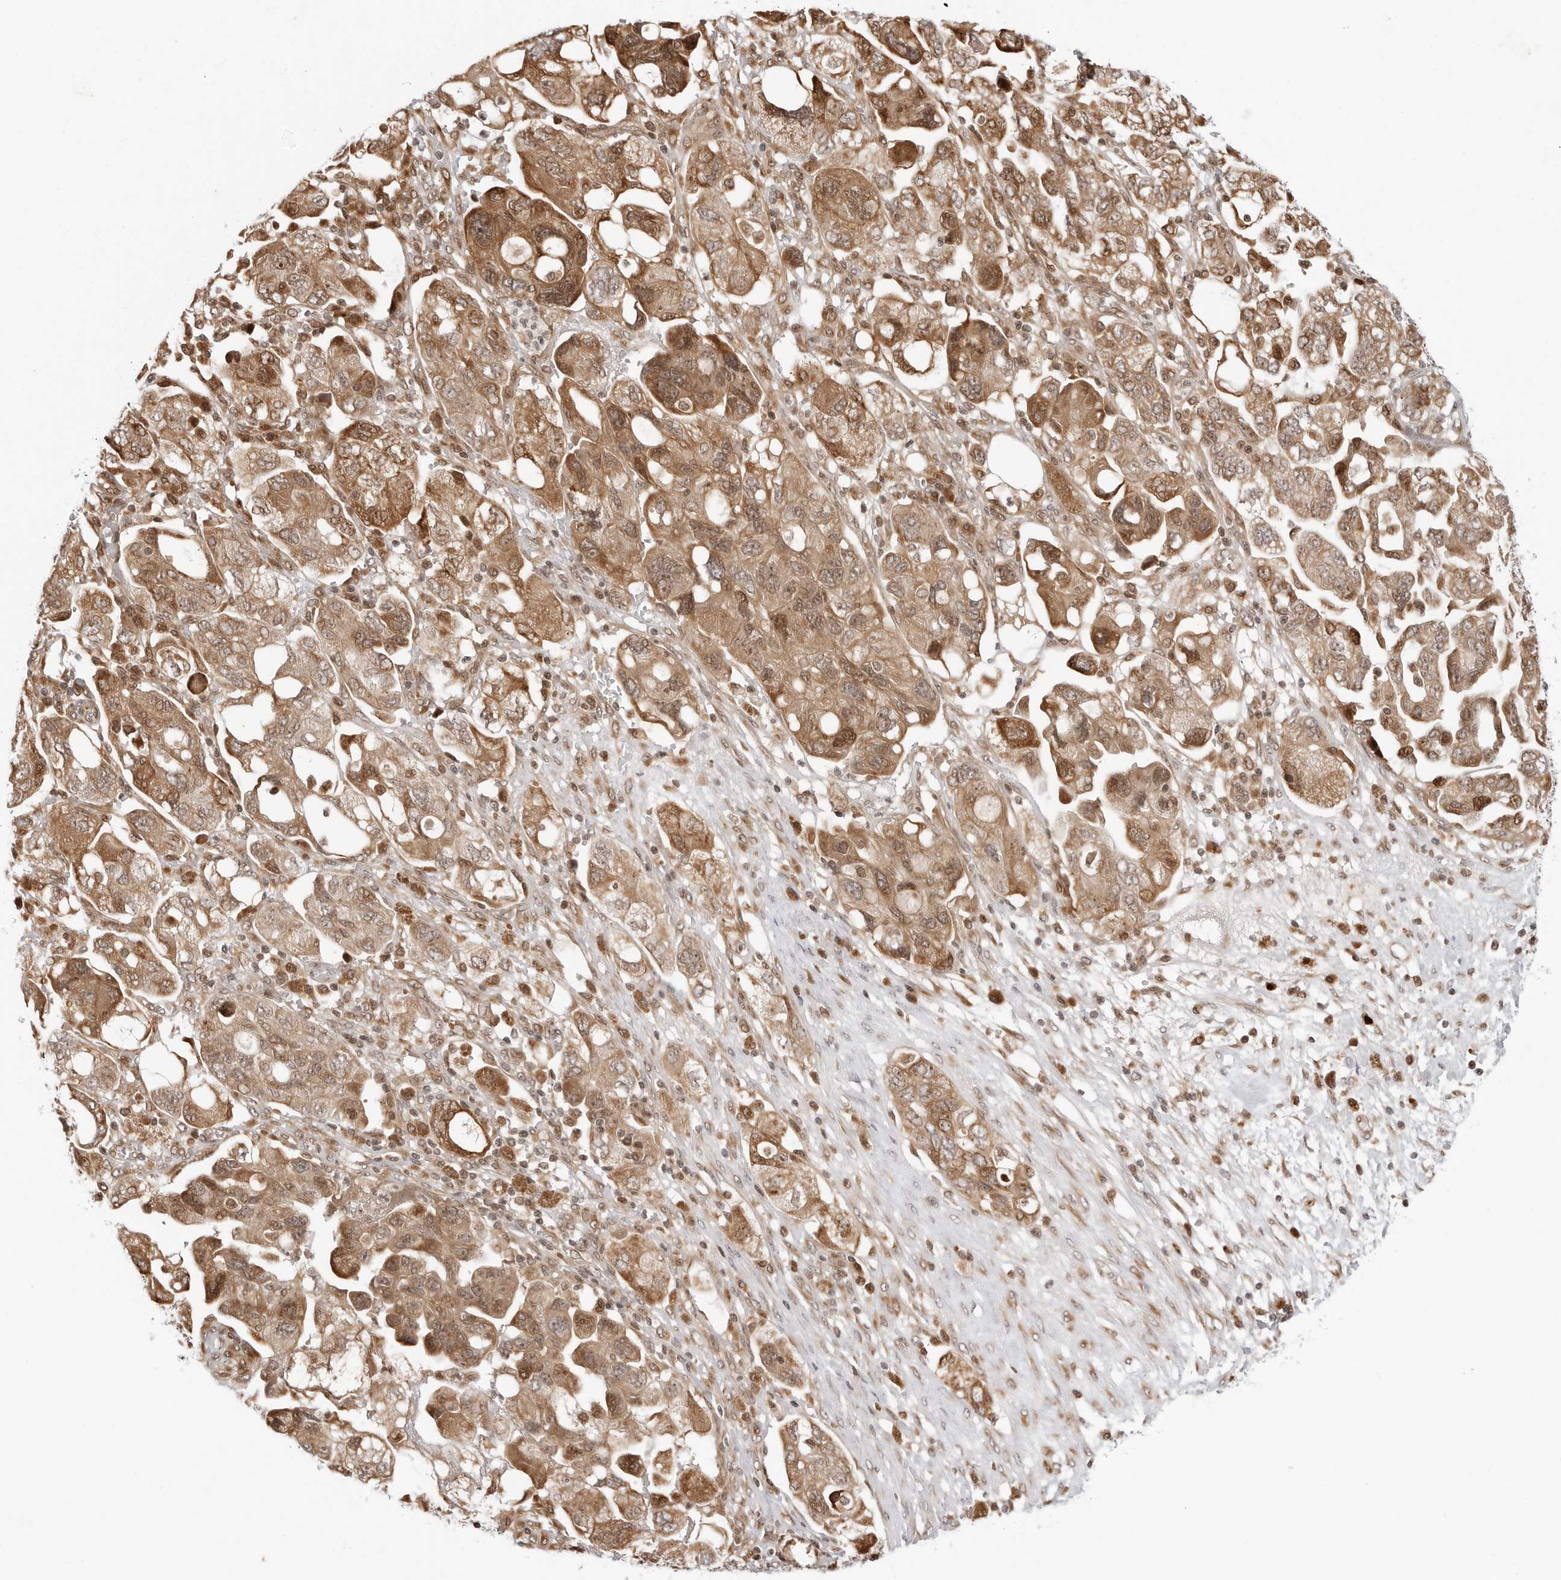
{"staining": {"intensity": "moderate", "quantity": ">75%", "location": "cytoplasmic/membranous,nuclear"}, "tissue": "ovarian cancer", "cell_type": "Tumor cells", "image_type": "cancer", "snomed": [{"axis": "morphology", "description": "Carcinoma, NOS"}, {"axis": "morphology", "description": "Cystadenocarcinoma, serous, NOS"}, {"axis": "topography", "description": "Ovary"}], "caption": "Serous cystadenocarcinoma (ovarian) stained with a brown dye exhibits moderate cytoplasmic/membranous and nuclear positive expression in approximately >75% of tumor cells.", "gene": "TIPRL", "patient": {"sex": "female", "age": 69}}